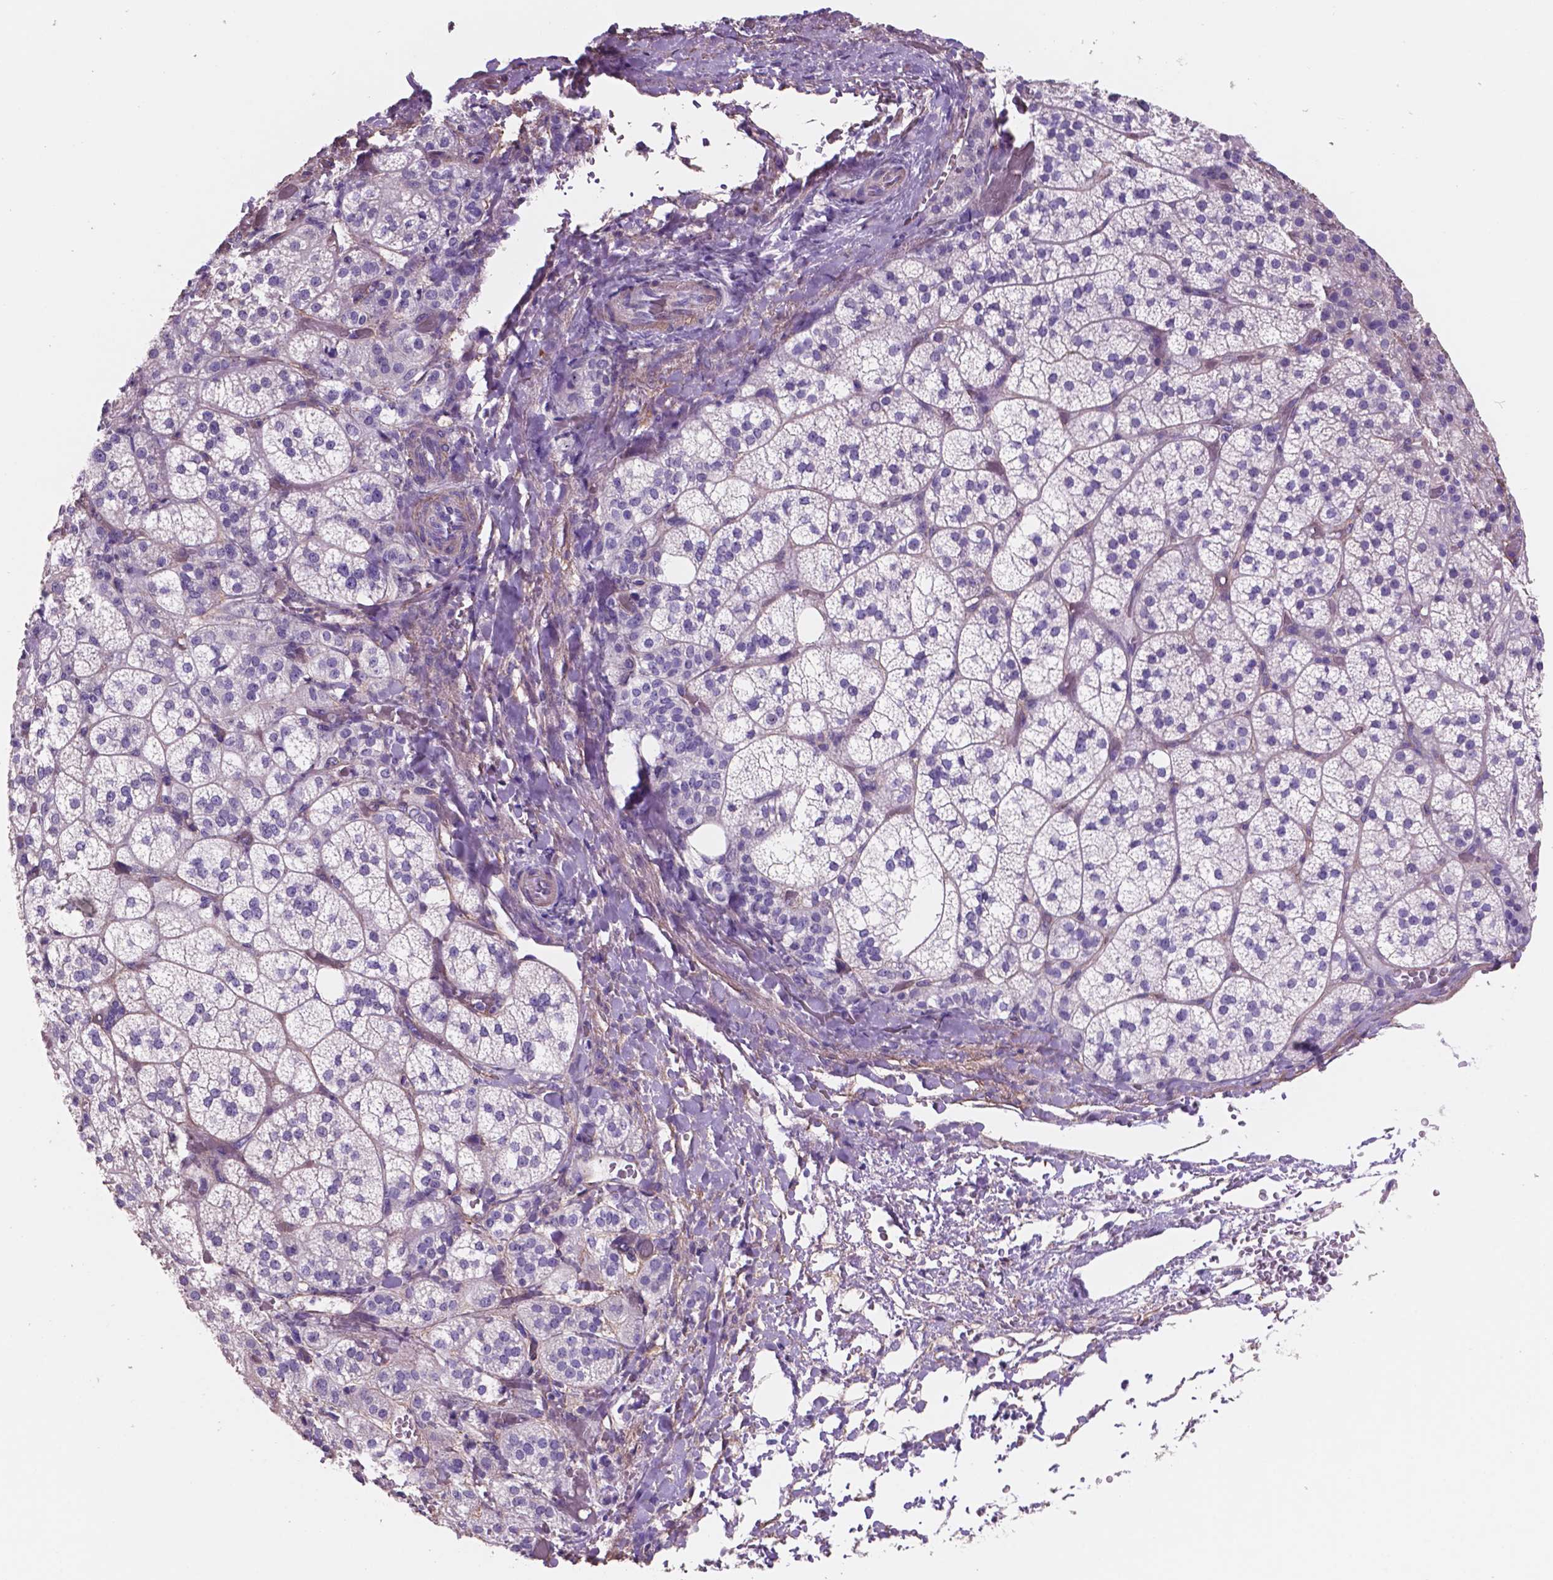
{"staining": {"intensity": "moderate", "quantity": "<25%", "location": "nuclear"}, "tissue": "adrenal gland", "cell_type": "Glandular cells", "image_type": "normal", "snomed": [{"axis": "morphology", "description": "Normal tissue, NOS"}, {"axis": "topography", "description": "Adrenal gland"}], "caption": "Immunohistochemical staining of unremarkable human adrenal gland reveals low levels of moderate nuclear staining in about <25% of glandular cells. The protein is shown in brown color, while the nuclei are stained blue.", "gene": "TOR2A", "patient": {"sex": "female", "age": 60}}